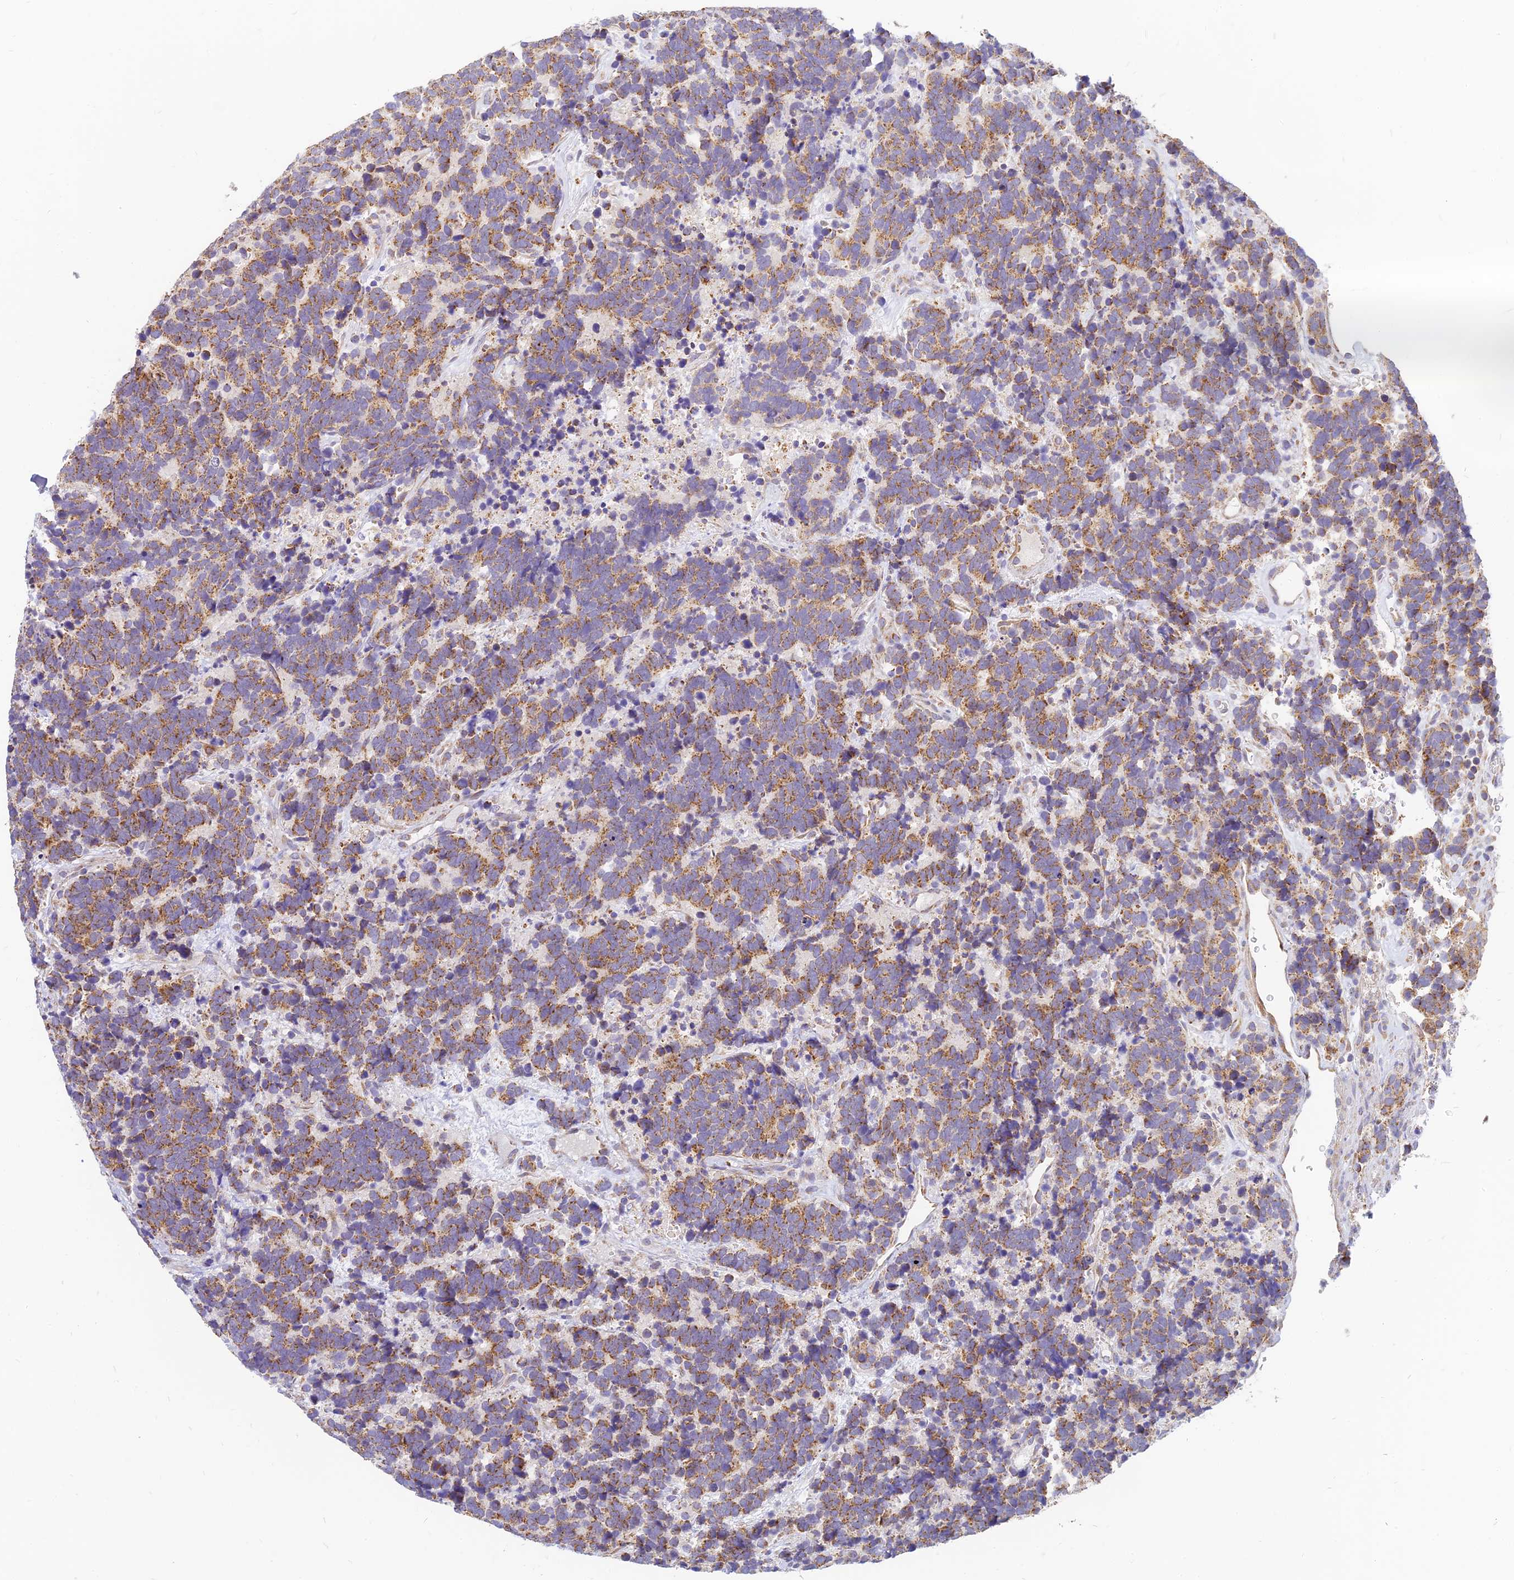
{"staining": {"intensity": "moderate", "quantity": ">75%", "location": "cytoplasmic/membranous"}, "tissue": "carcinoid", "cell_type": "Tumor cells", "image_type": "cancer", "snomed": [{"axis": "morphology", "description": "Carcinoma, NOS"}, {"axis": "morphology", "description": "Carcinoid, malignant, NOS"}, {"axis": "topography", "description": "Urinary bladder"}], "caption": "About >75% of tumor cells in carcinoma exhibit moderate cytoplasmic/membranous protein positivity as visualized by brown immunohistochemical staining.", "gene": "MRPL15", "patient": {"sex": "male", "age": 57}}